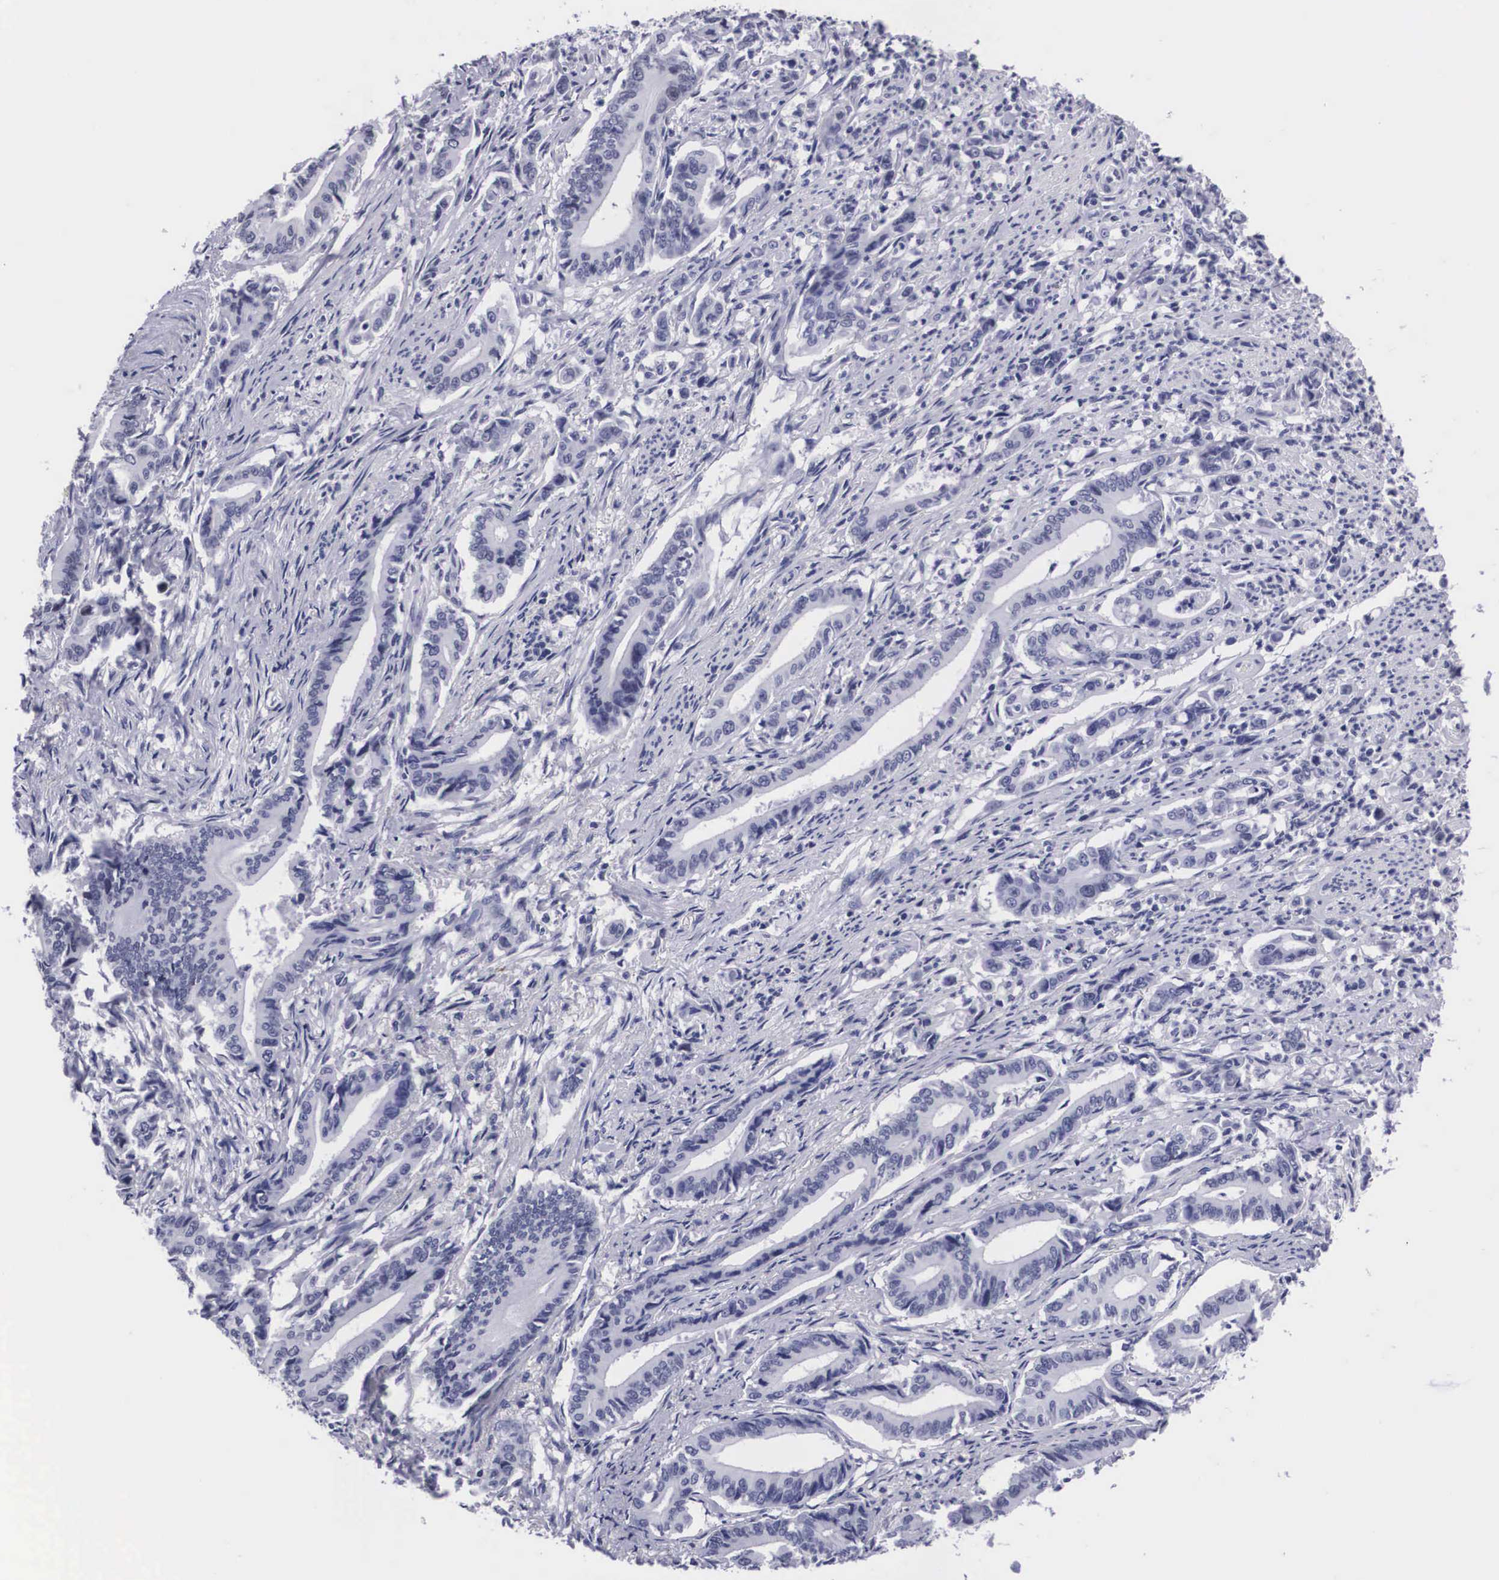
{"staining": {"intensity": "negative", "quantity": "none", "location": "none"}, "tissue": "stomach cancer", "cell_type": "Tumor cells", "image_type": "cancer", "snomed": [{"axis": "morphology", "description": "Adenocarcinoma, NOS"}, {"axis": "topography", "description": "Stomach"}], "caption": "A high-resolution image shows IHC staining of stomach cancer (adenocarcinoma), which demonstrates no significant expression in tumor cells. (DAB IHC visualized using brightfield microscopy, high magnification).", "gene": "C22orf31", "patient": {"sex": "female", "age": 76}}